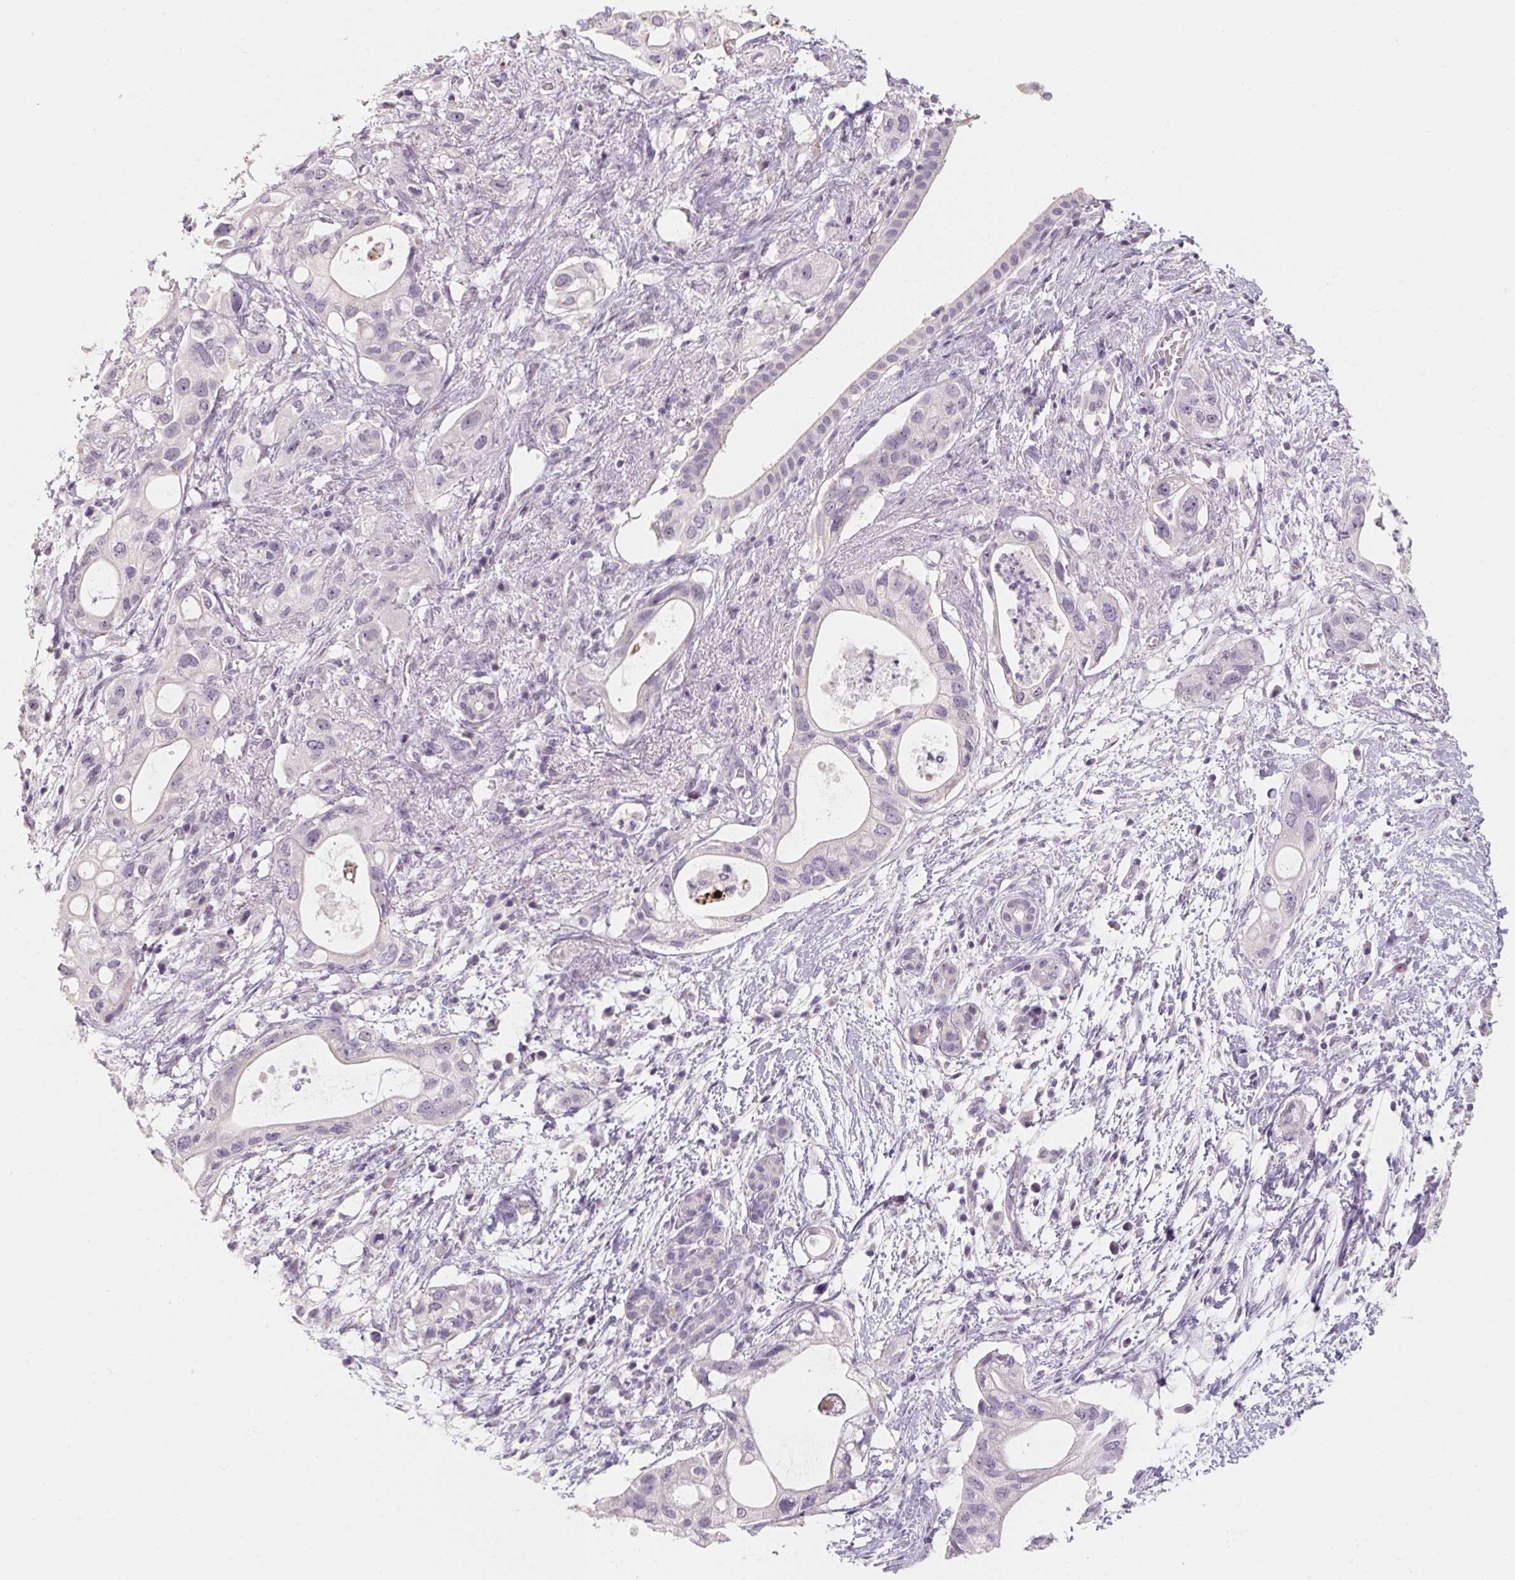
{"staining": {"intensity": "negative", "quantity": "none", "location": "none"}, "tissue": "pancreatic cancer", "cell_type": "Tumor cells", "image_type": "cancer", "snomed": [{"axis": "morphology", "description": "Adenocarcinoma, NOS"}, {"axis": "topography", "description": "Pancreas"}], "caption": "Pancreatic cancer was stained to show a protein in brown. There is no significant staining in tumor cells.", "gene": "CAPZA3", "patient": {"sex": "female", "age": 72}}